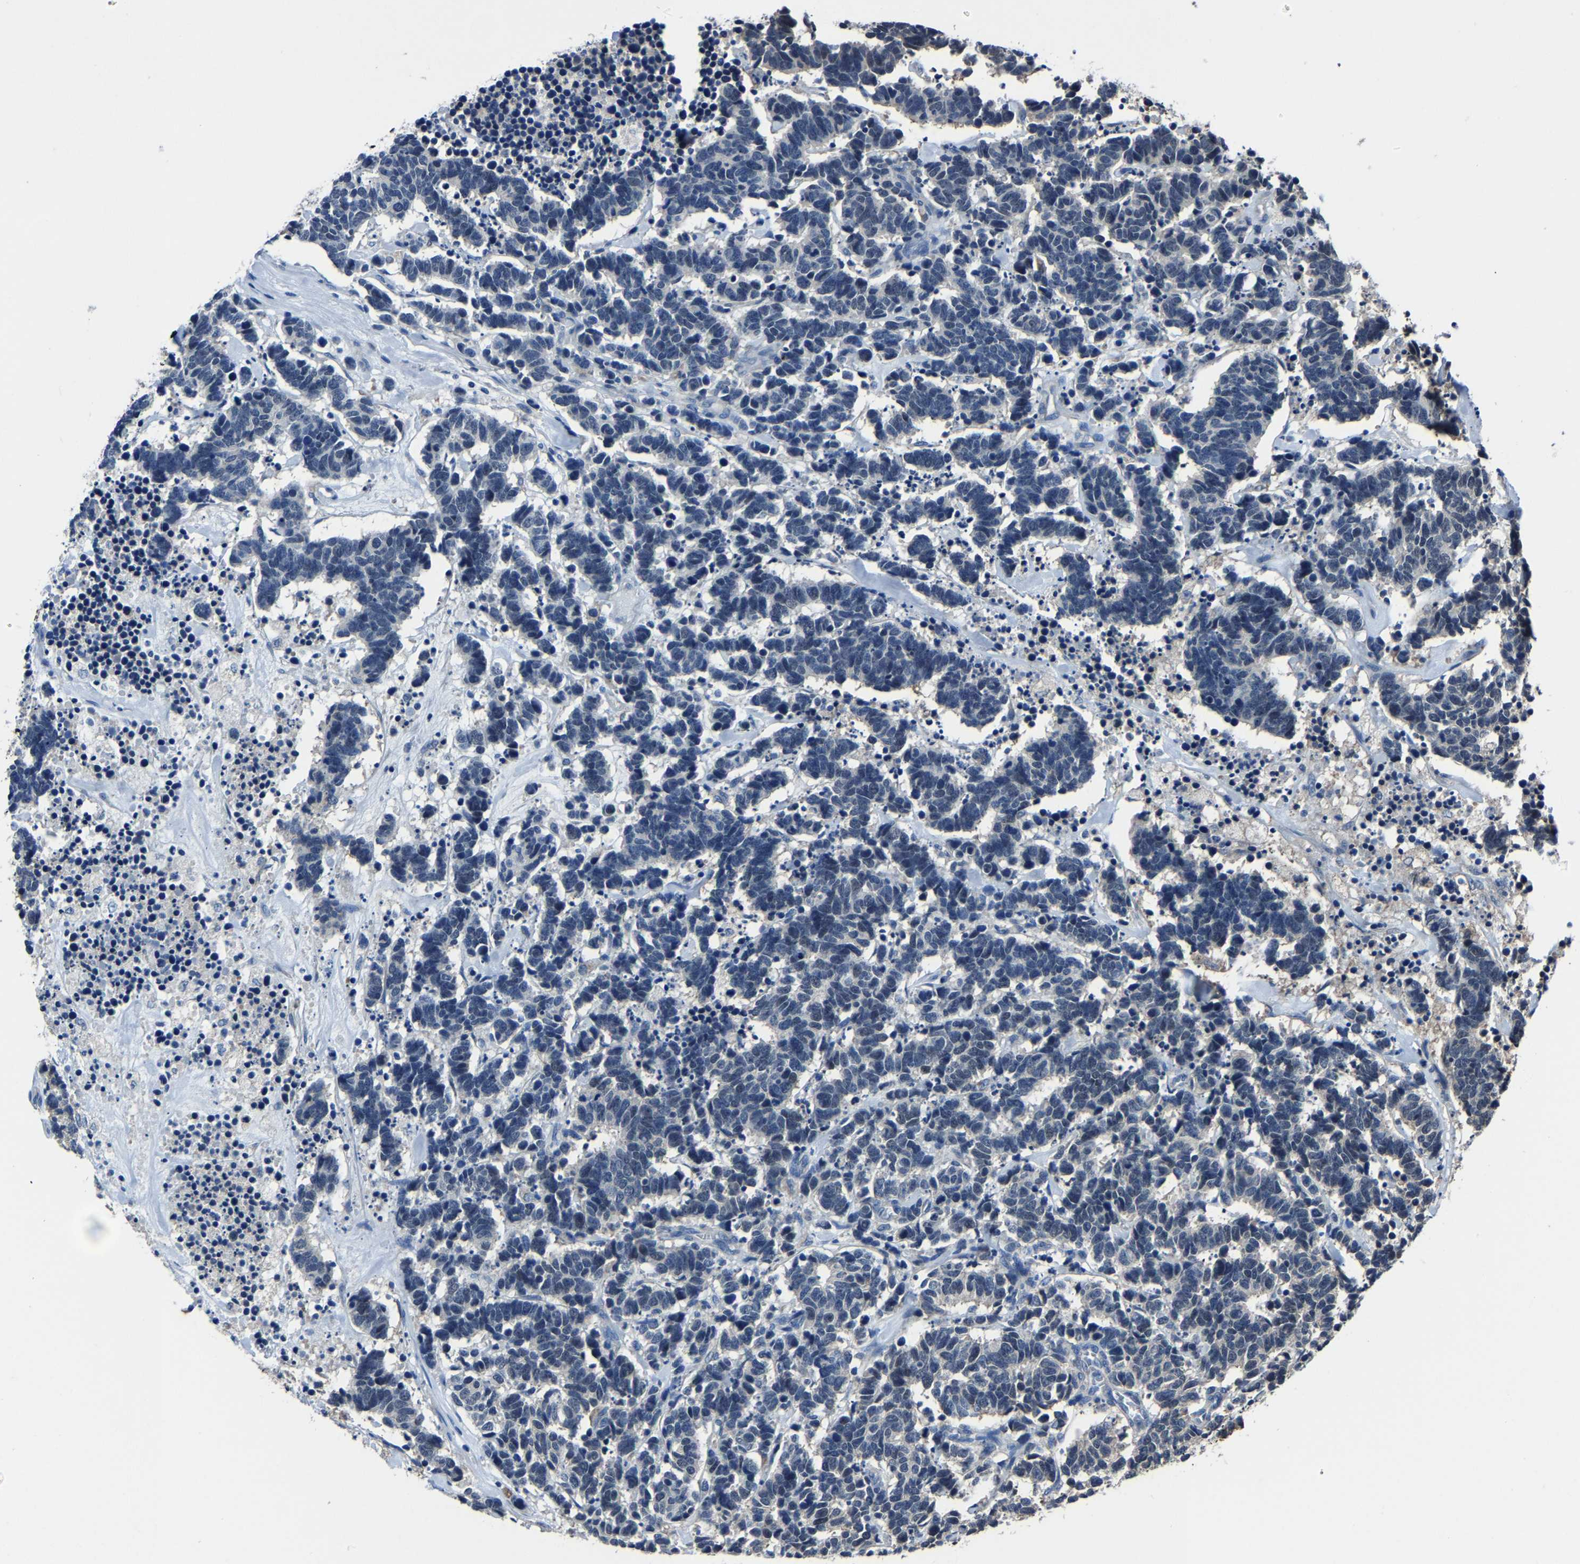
{"staining": {"intensity": "negative", "quantity": "none", "location": "none"}, "tissue": "carcinoid", "cell_type": "Tumor cells", "image_type": "cancer", "snomed": [{"axis": "morphology", "description": "Carcinoma, NOS"}, {"axis": "morphology", "description": "Carcinoid, malignant, NOS"}, {"axis": "topography", "description": "Urinary bladder"}], "caption": "The image shows no significant expression in tumor cells of carcinoid.", "gene": "STRBP", "patient": {"sex": "male", "age": 57}}